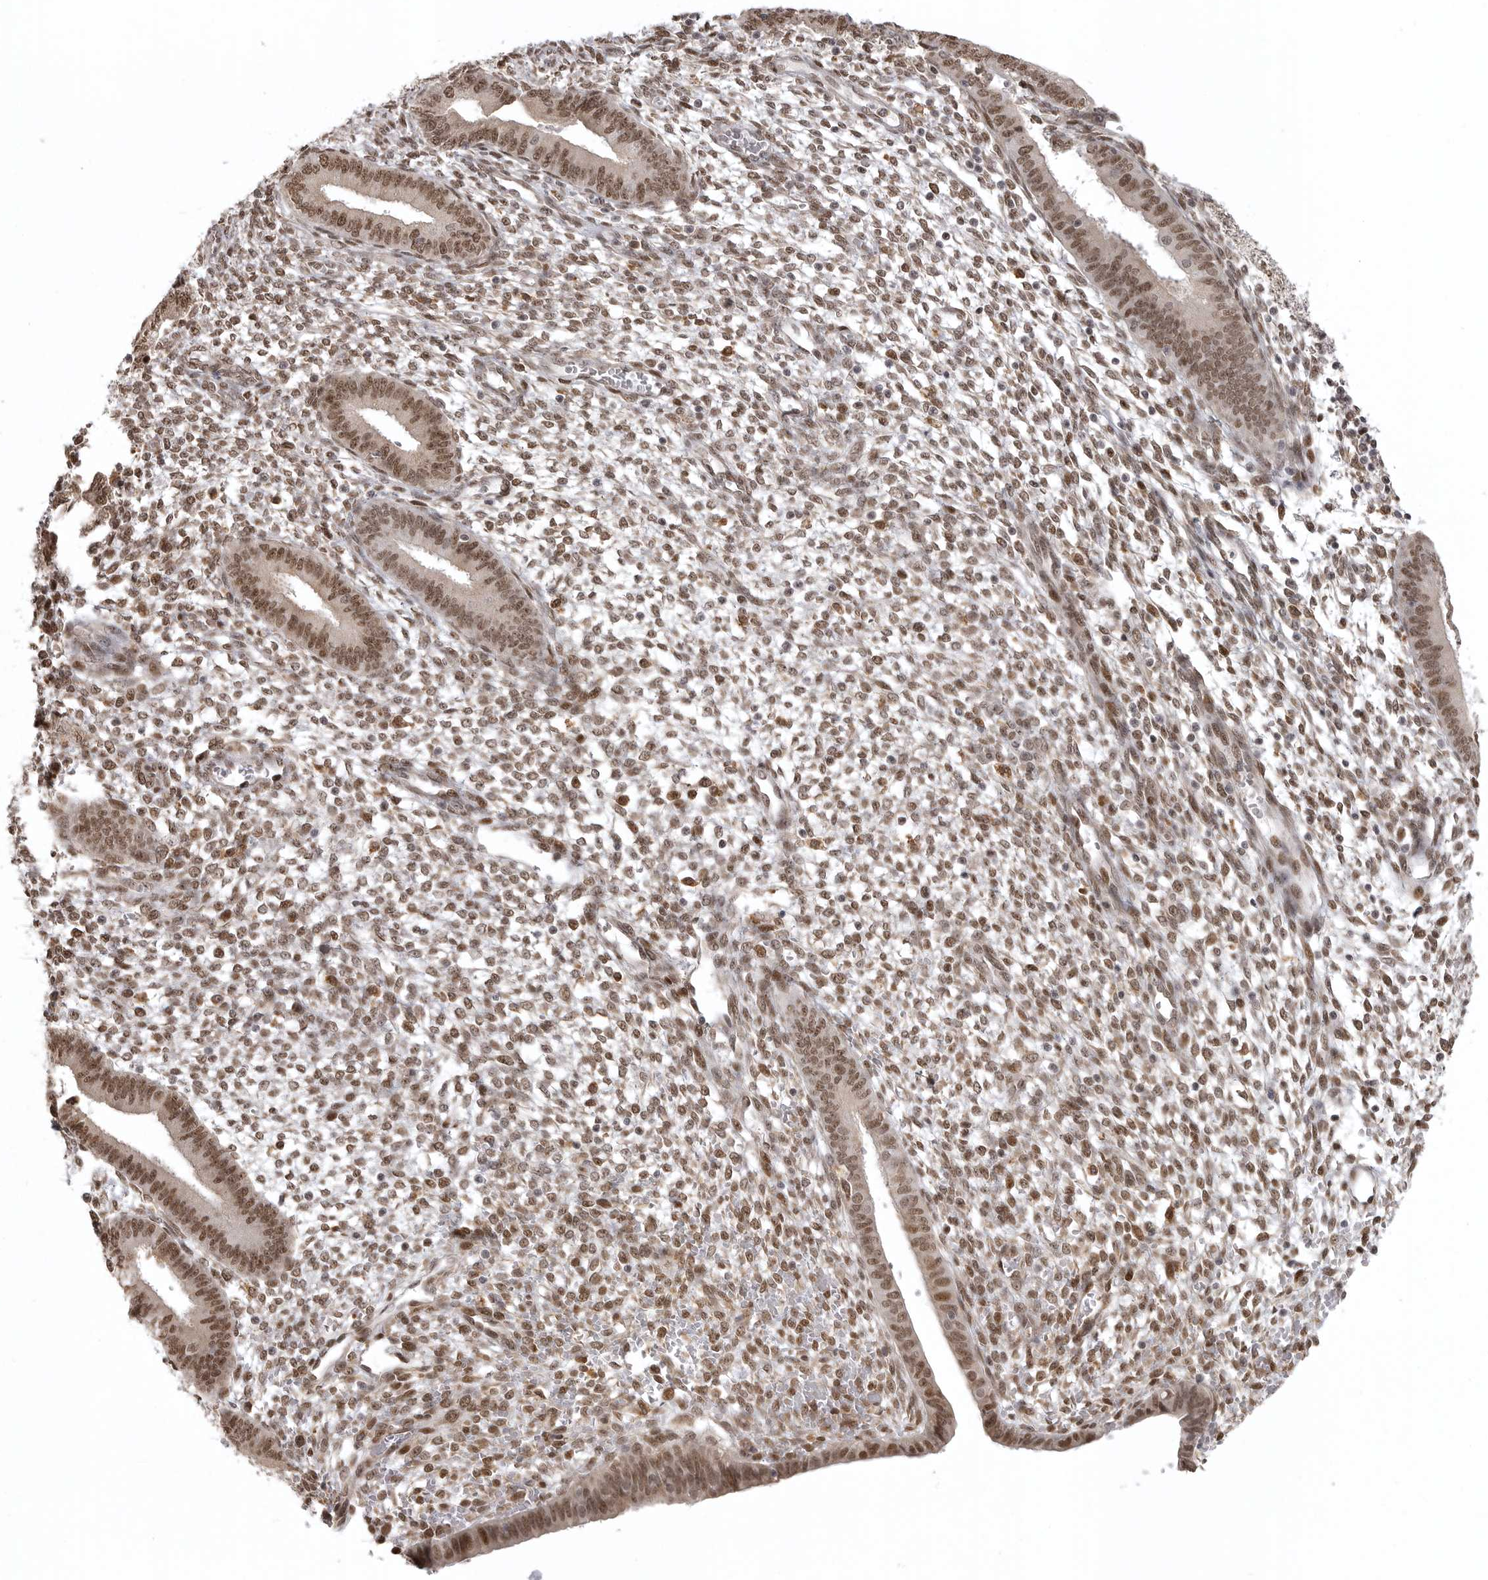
{"staining": {"intensity": "moderate", "quantity": ">75%", "location": "nuclear"}, "tissue": "endometrium", "cell_type": "Cells in endometrial stroma", "image_type": "normal", "snomed": [{"axis": "morphology", "description": "Normal tissue, NOS"}, {"axis": "topography", "description": "Endometrium"}], "caption": "Immunohistochemistry (IHC) (DAB (3,3'-diaminobenzidine)) staining of benign human endometrium shows moderate nuclear protein expression in approximately >75% of cells in endometrial stroma.", "gene": "ISG20L2", "patient": {"sex": "female", "age": 46}}